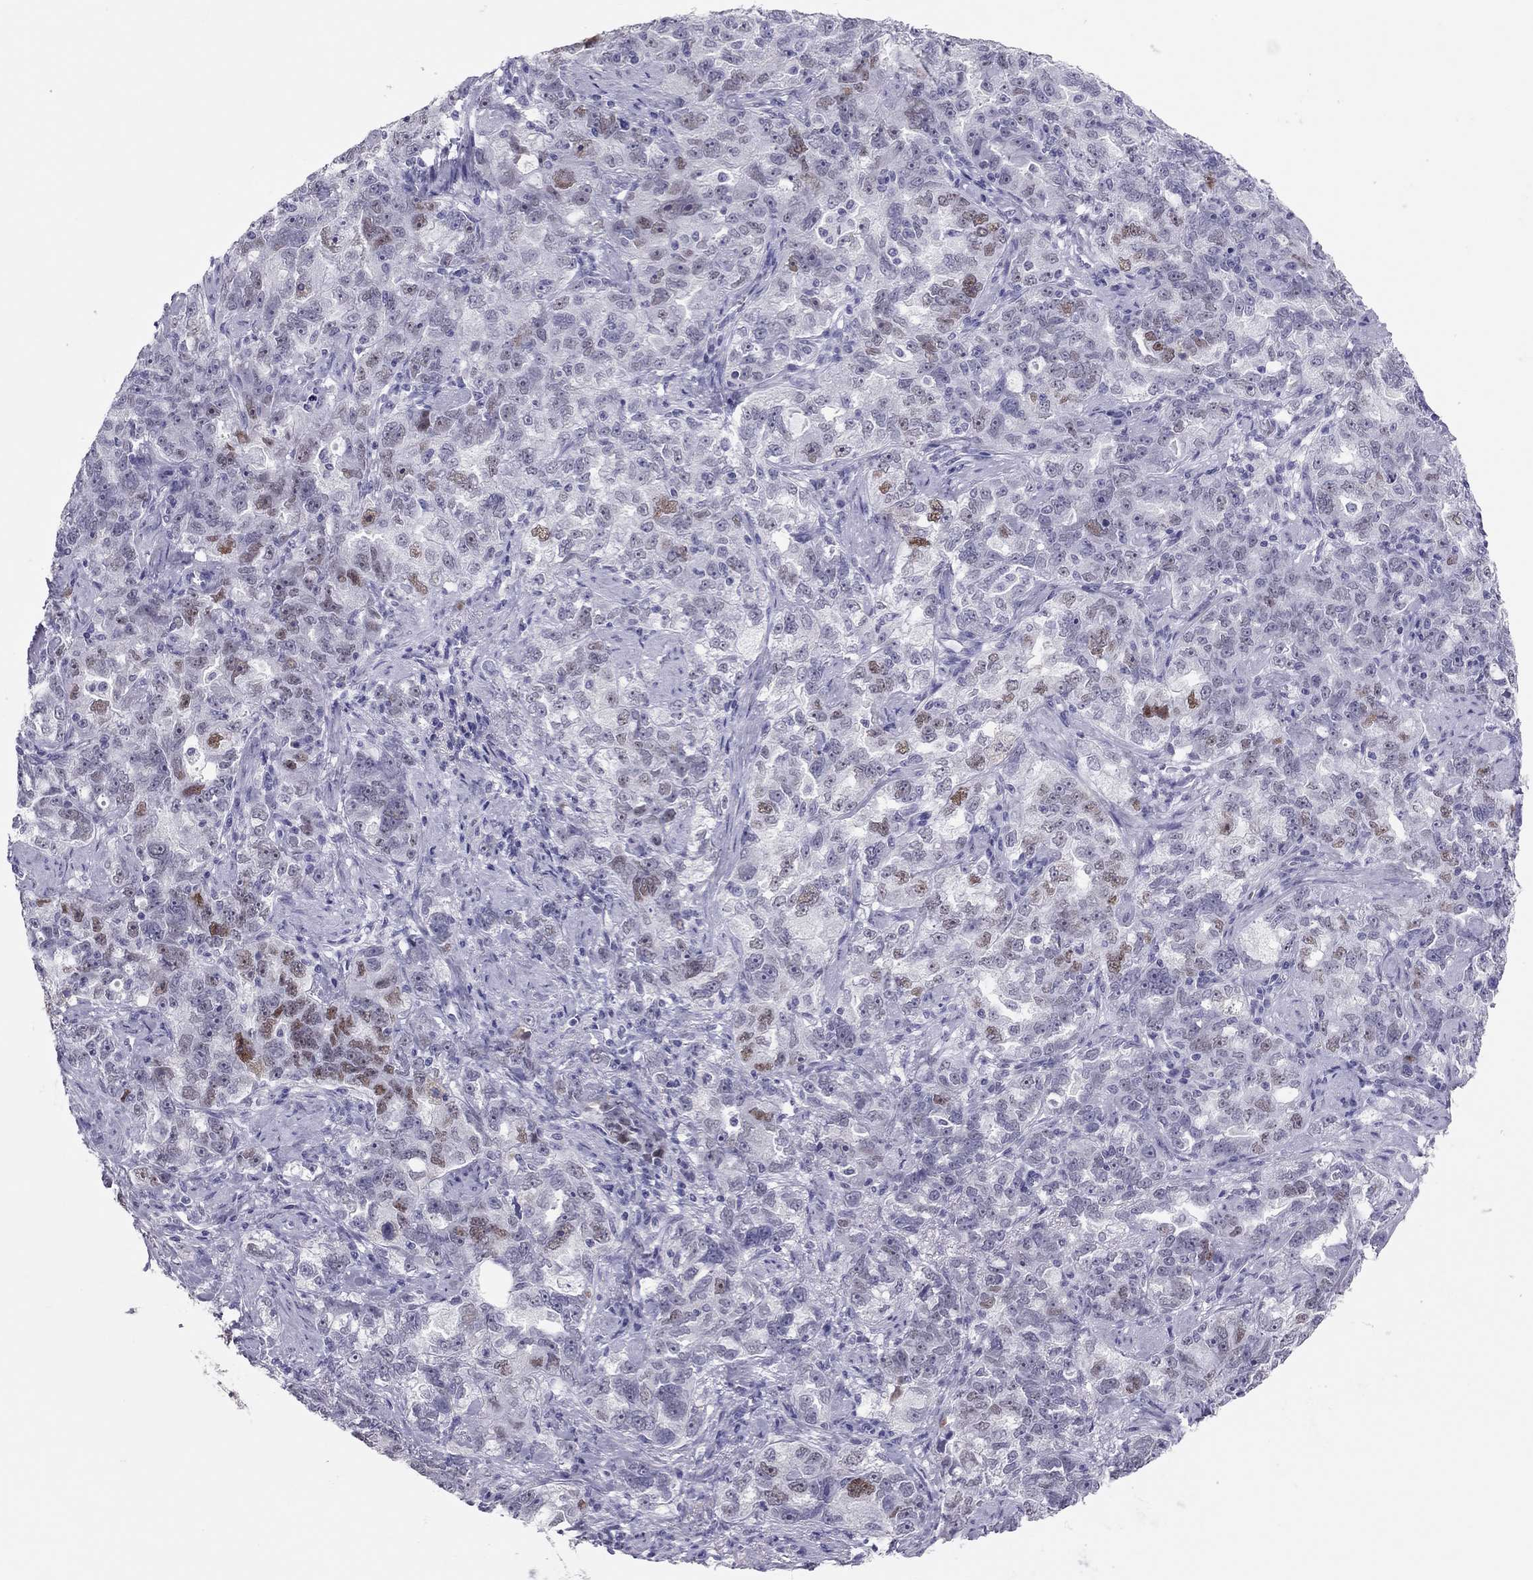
{"staining": {"intensity": "moderate", "quantity": "<25%", "location": "nuclear"}, "tissue": "ovarian cancer", "cell_type": "Tumor cells", "image_type": "cancer", "snomed": [{"axis": "morphology", "description": "Cystadenocarcinoma, serous, NOS"}, {"axis": "topography", "description": "Ovary"}], "caption": "IHC histopathology image of human serous cystadenocarcinoma (ovarian) stained for a protein (brown), which shows low levels of moderate nuclear expression in approximately <25% of tumor cells.", "gene": "PHOX2A", "patient": {"sex": "female", "age": 51}}